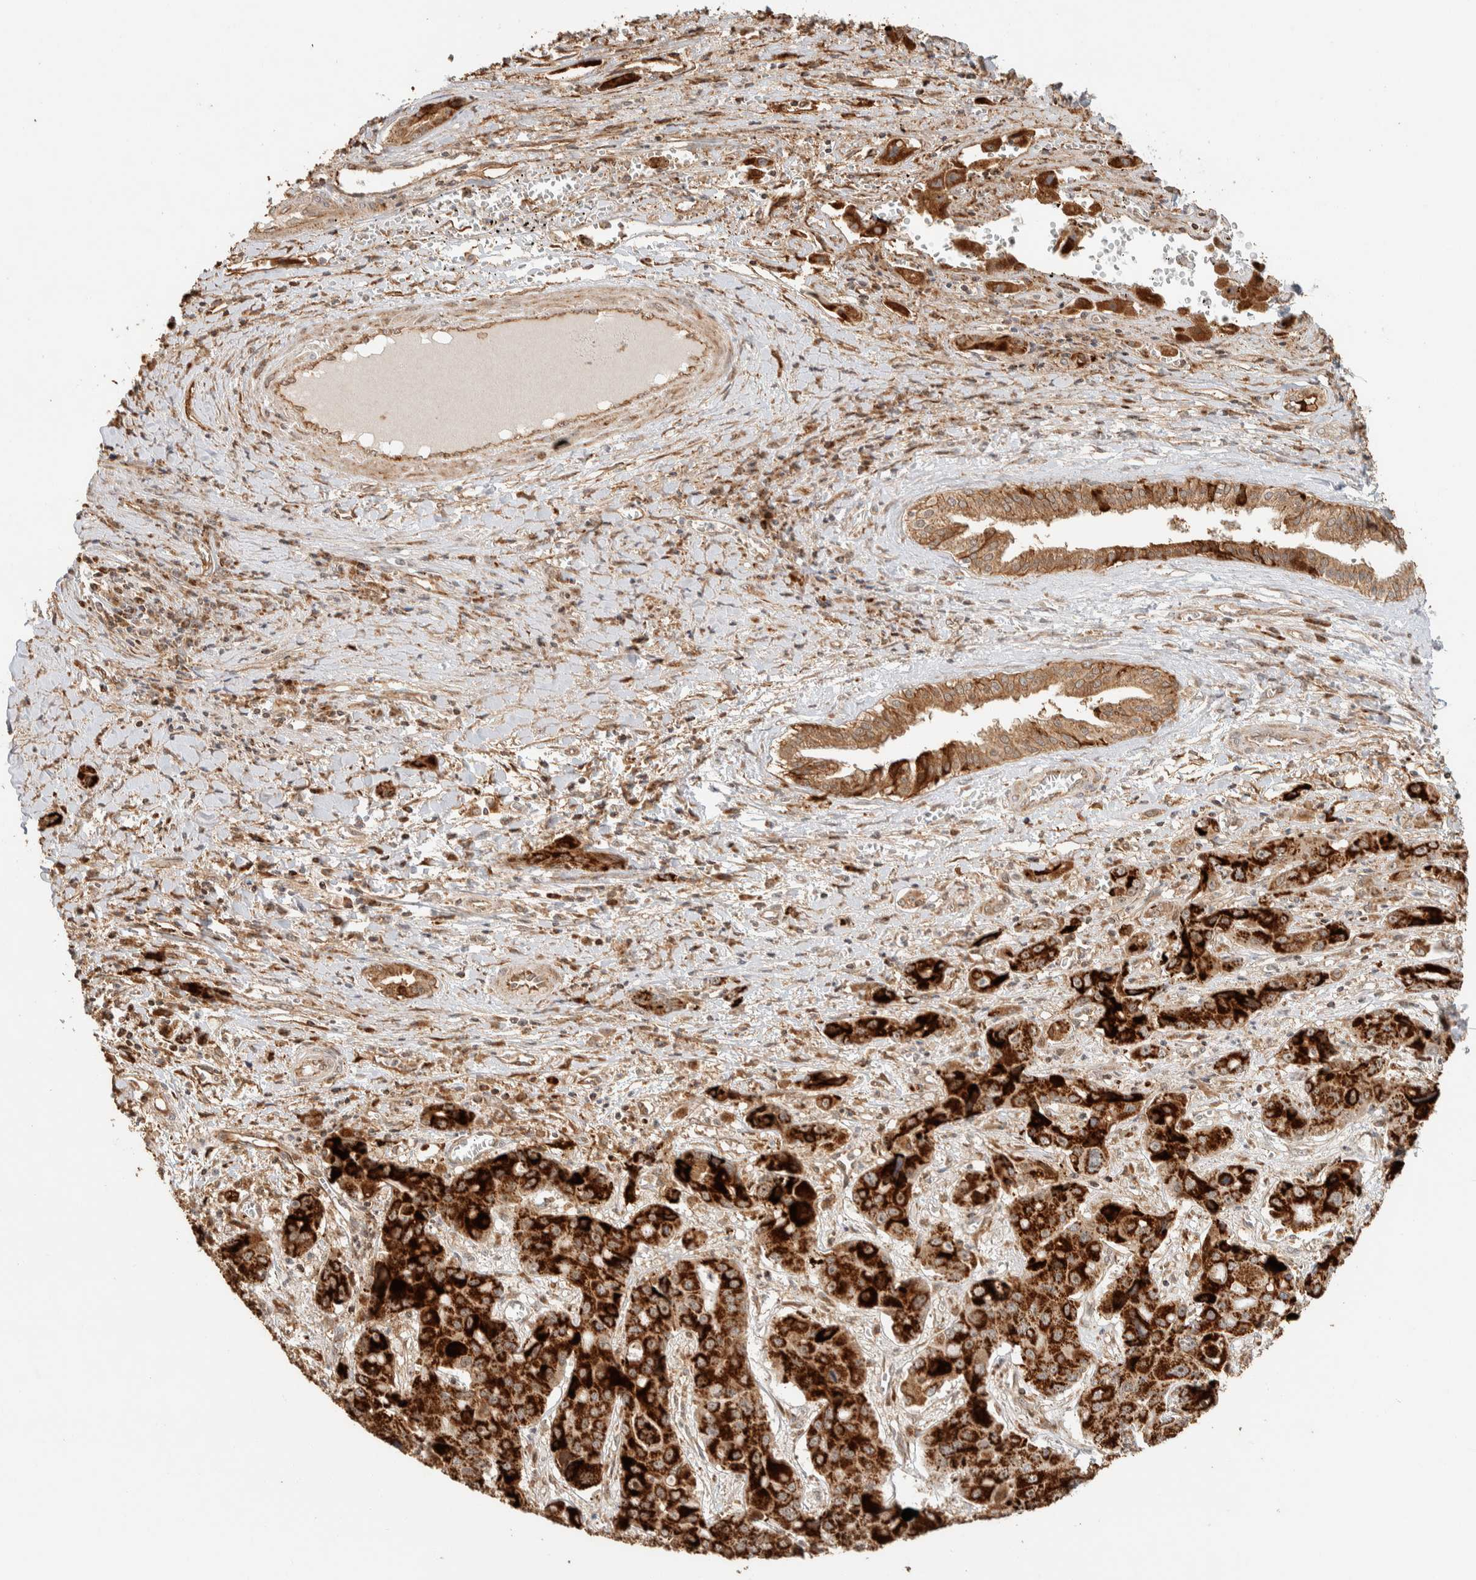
{"staining": {"intensity": "strong", "quantity": ">75%", "location": "cytoplasmic/membranous"}, "tissue": "liver cancer", "cell_type": "Tumor cells", "image_type": "cancer", "snomed": [{"axis": "morphology", "description": "Cholangiocarcinoma"}, {"axis": "topography", "description": "Liver"}], "caption": "IHC of human liver cholangiocarcinoma reveals high levels of strong cytoplasmic/membranous staining in about >75% of tumor cells.", "gene": "KIF9", "patient": {"sex": "male", "age": 67}}